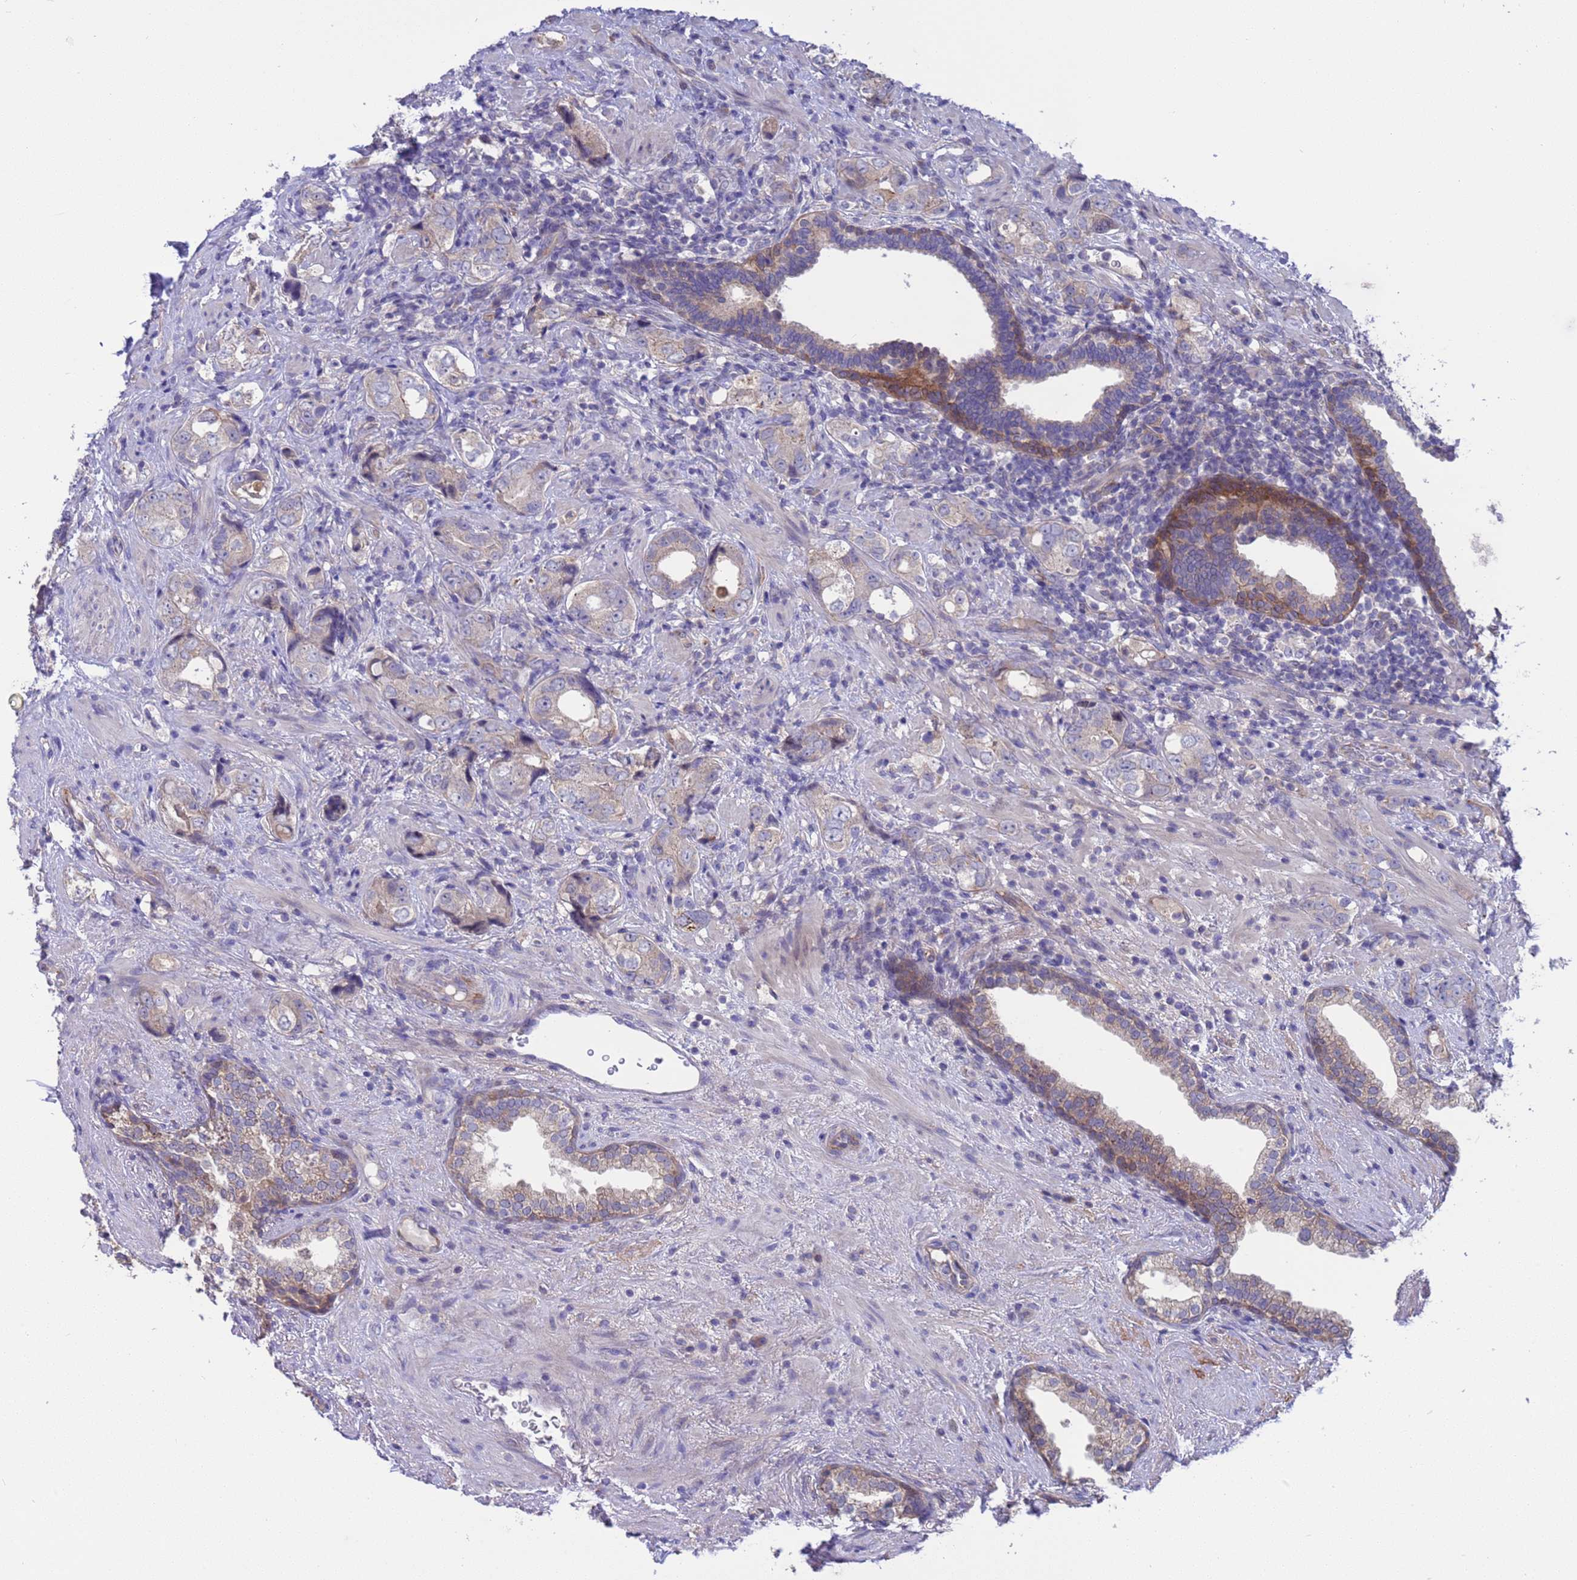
{"staining": {"intensity": "weak", "quantity": "<25%", "location": "cytoplasmic/membranous"}, "tissue": "prostate cancer", "cell_type": "Tumor cells", "image_type": "cancer", "snomed": [{"axis": "morphology", "description": "Adenocarcinoma, High grade"}, {"axis": "topography", "description": "Prostate"}], "caption": "Tumor cells are negative for protein expression in human prostate cancer (high-grade adenocarcinoma).", "gene": "GJA10", "patient": {"sex": "male", "age": 63}}